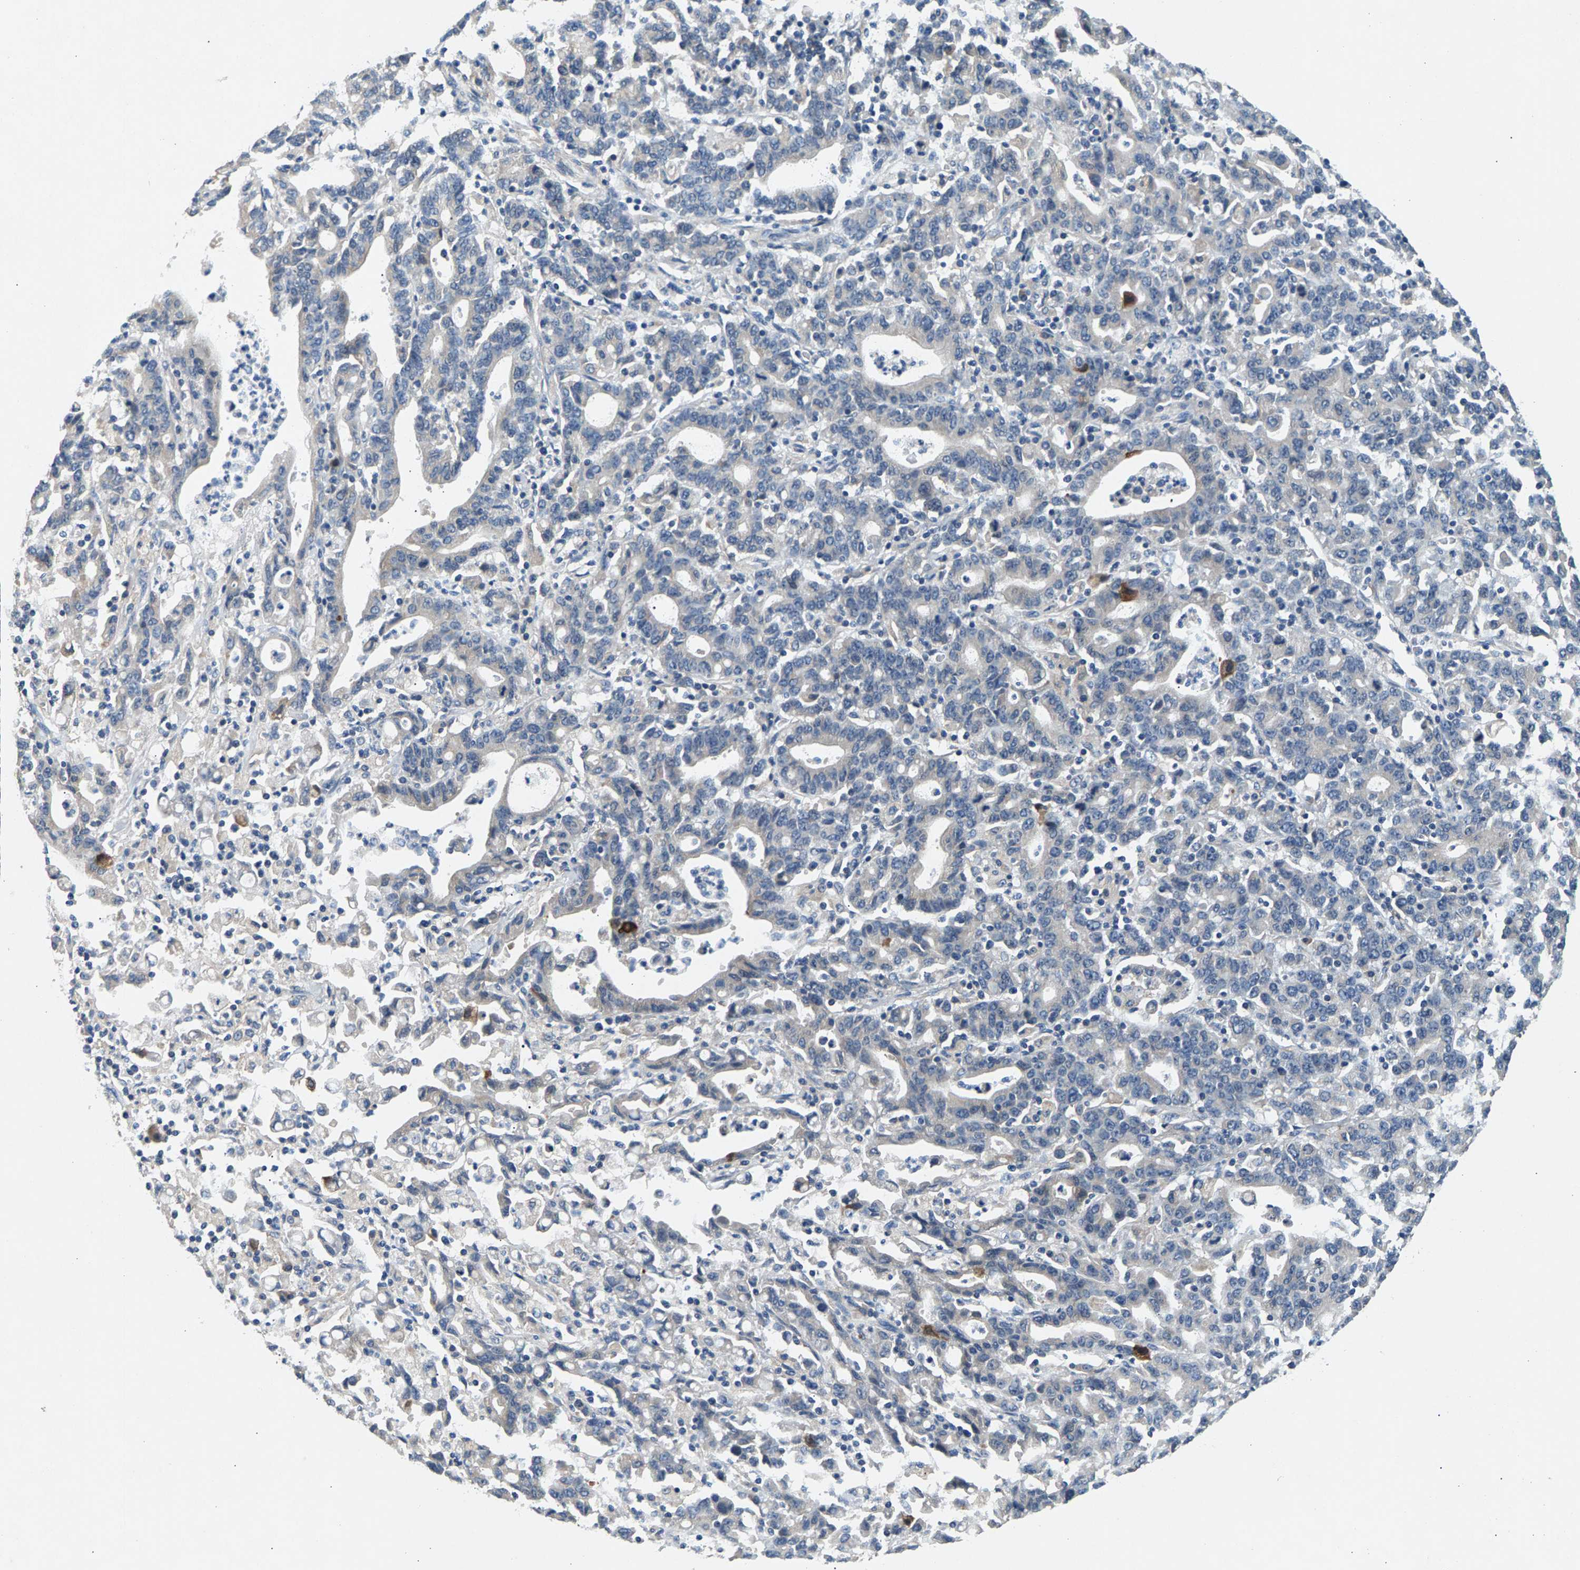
{"staining": {"intensity": "negative", "quantity": "none", "location": "none"}, "tissue": "stomach cancer", "cell_type": "Tumor cells", "image_type": "cancer", "snomed": [{"axis": "morphology", "description": "Adenocarcinoma, NOS"}, {"axis": "topography", "description": "Stomach, upper"}], "caption": "DAB (3,3'-diaminobenzidine) immunohistochemical staining of human stomach cancer displays no significant staining in tumor cells. Brightfield microscopy of IHC stained with DAB (brown) and hematoxylin (blue), captured at high magnification.", "gene": "NT5C", "patient": {"sex": "male", "age": 69}}